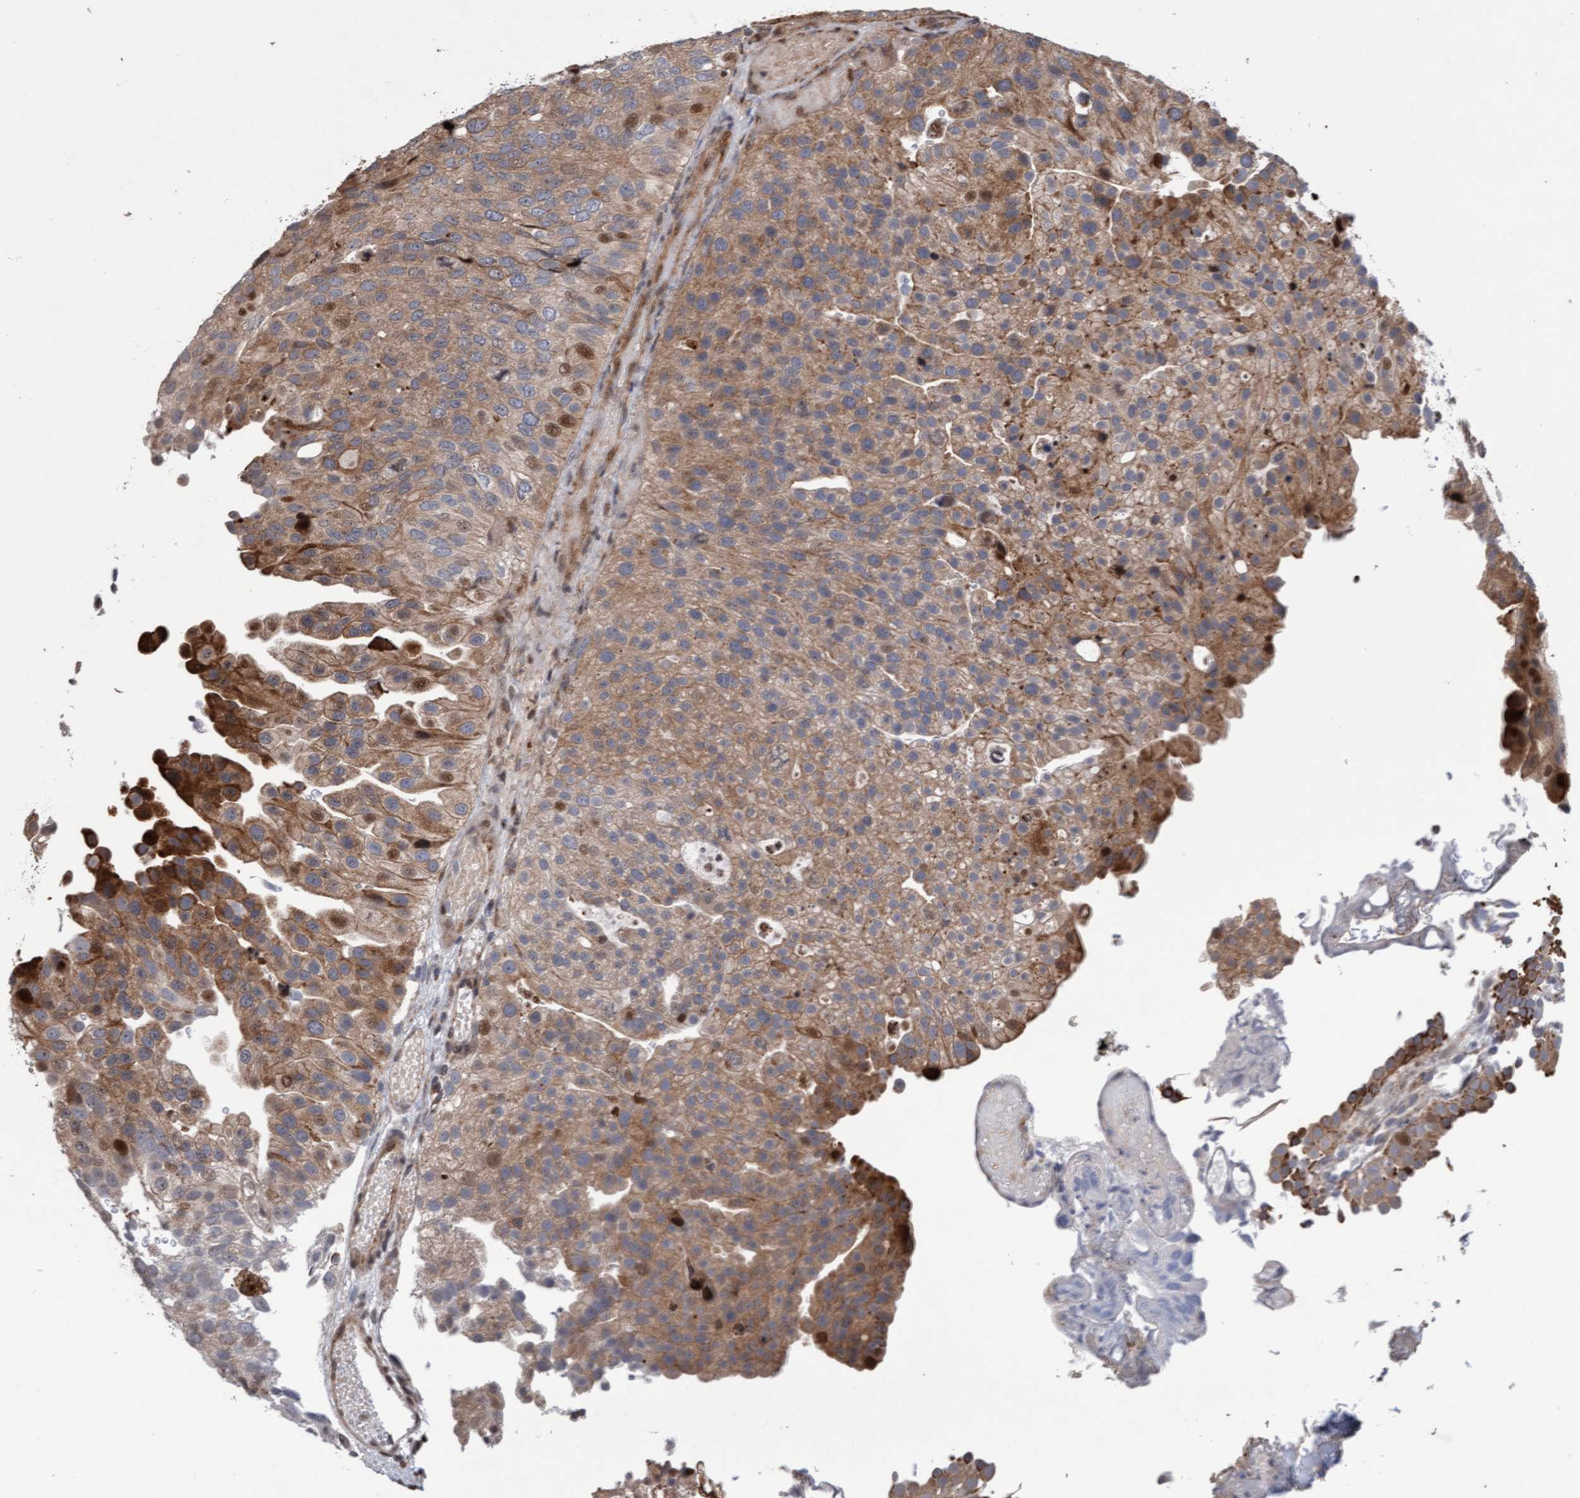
{"staining": {"intensity": "moderate", "quantity": ">75%", "location": "cytoplasmic/membranous"}, "tissue": "urothelial cancer", "cell_type": "Tumor cells", "image_type": "cancer", "snomed": [{"axis": "morphology", "description": "Urothelial carcinoma, Low grade"}, {"axis": "topography", "description": "Urinary bladder"}], "caption": "Immunohistochemical staining of low-grade urothelial carcinoma reveals medium levels of moderate cytoplasmic/membranous protein expression in approximately >75% of tumor cells. (DAB (3,3'-diaminobenzidine) = brown stain, brightfield microscopy at high magnification).", "gene": "PECR", "patient": {"sex": "male", "age": 78}}